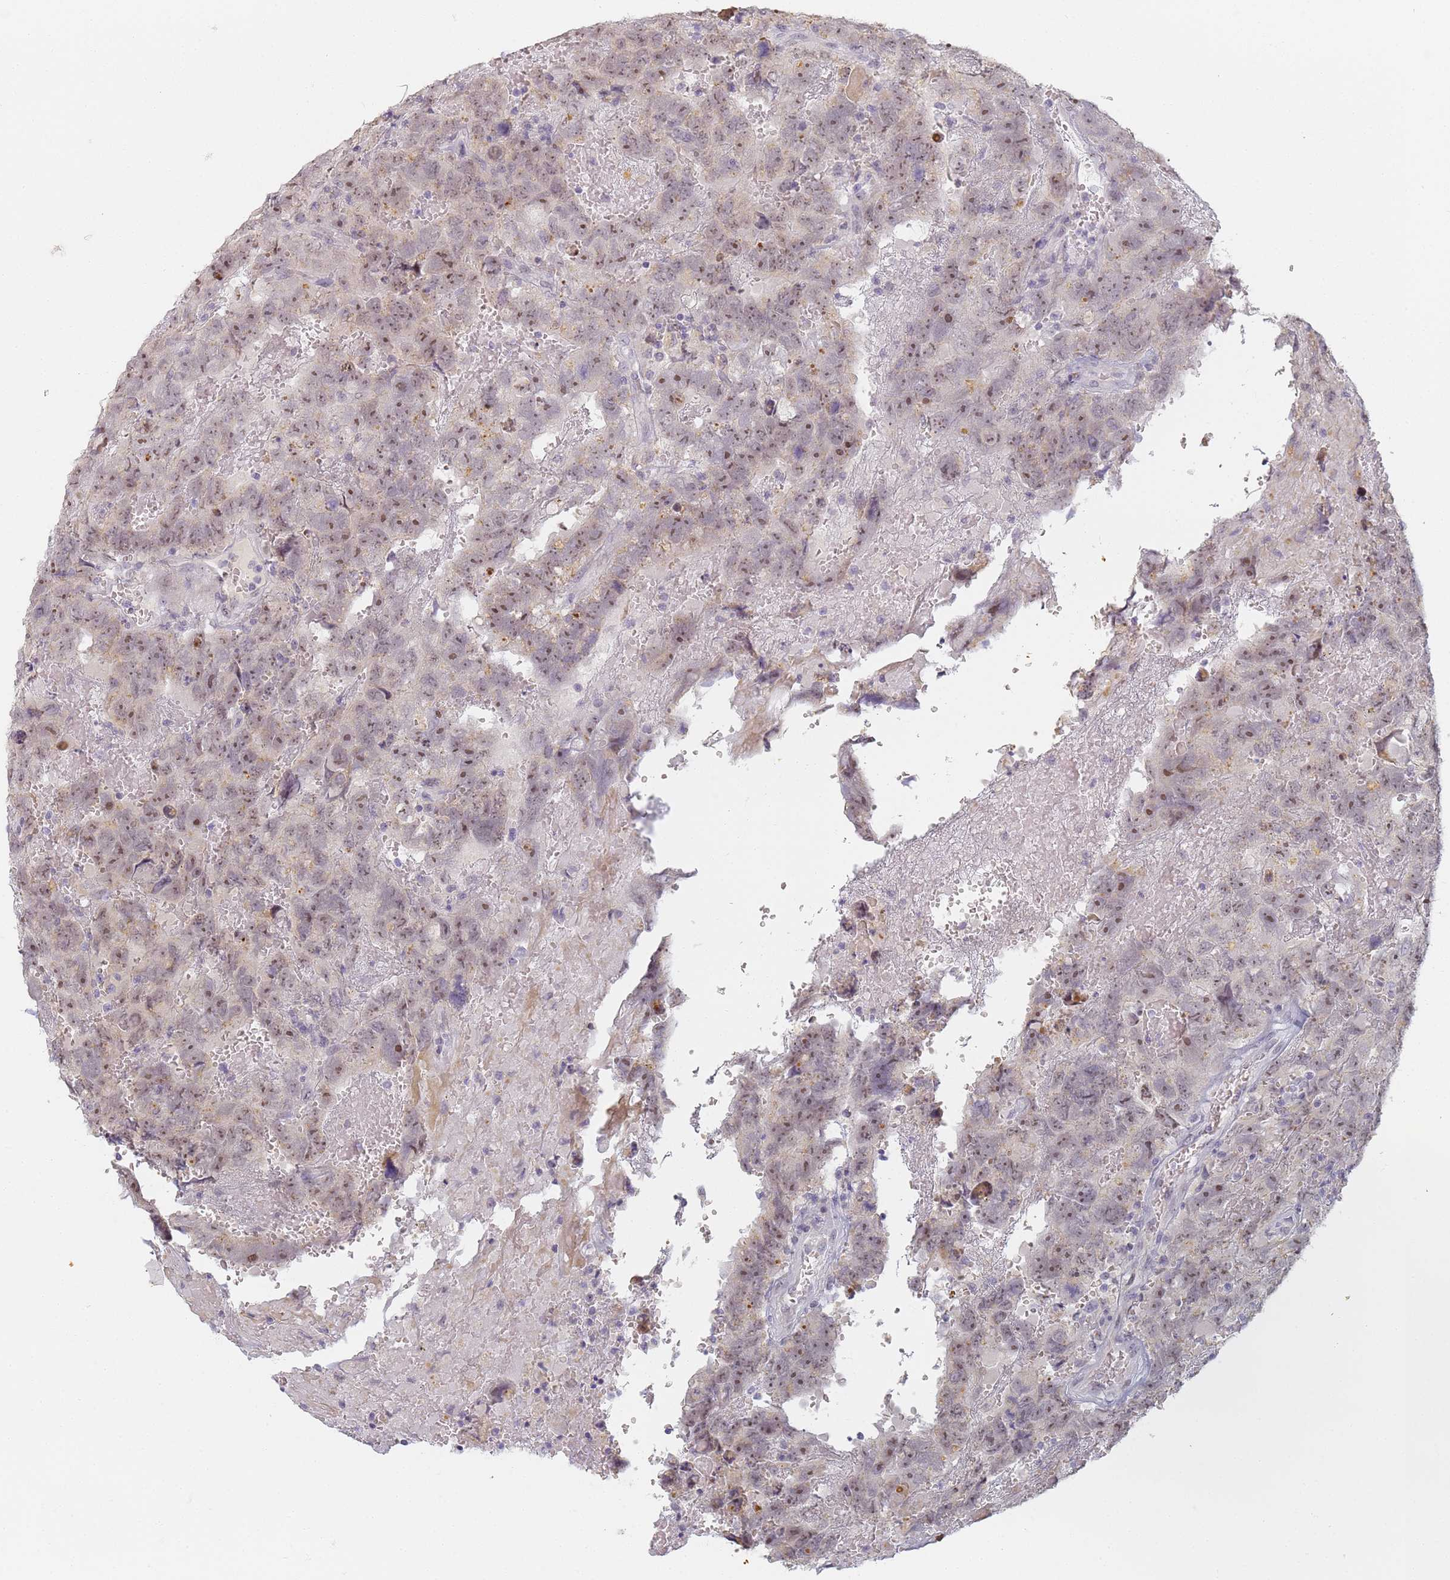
{"staining": {"intensity": "weak", "quantity": "25%-75%", "location": "nuclear"}, "tissue": "testis cancer", "cell_type": "Tumor cells", "image_type": "cancer", "snomed": [{"axis": "morphology", "description": "Carcinoma, Embryonal, NOS"}, {"axis": "topography", "description": "Testis"}], "caption": "Protein expression analysis of embryonal carcinoma (testis) shows weak nuclear staining in about 25%-75% of tumor cells.", "gene": "SLC38A9", "patient": {"sex": "male", "age": 45}}